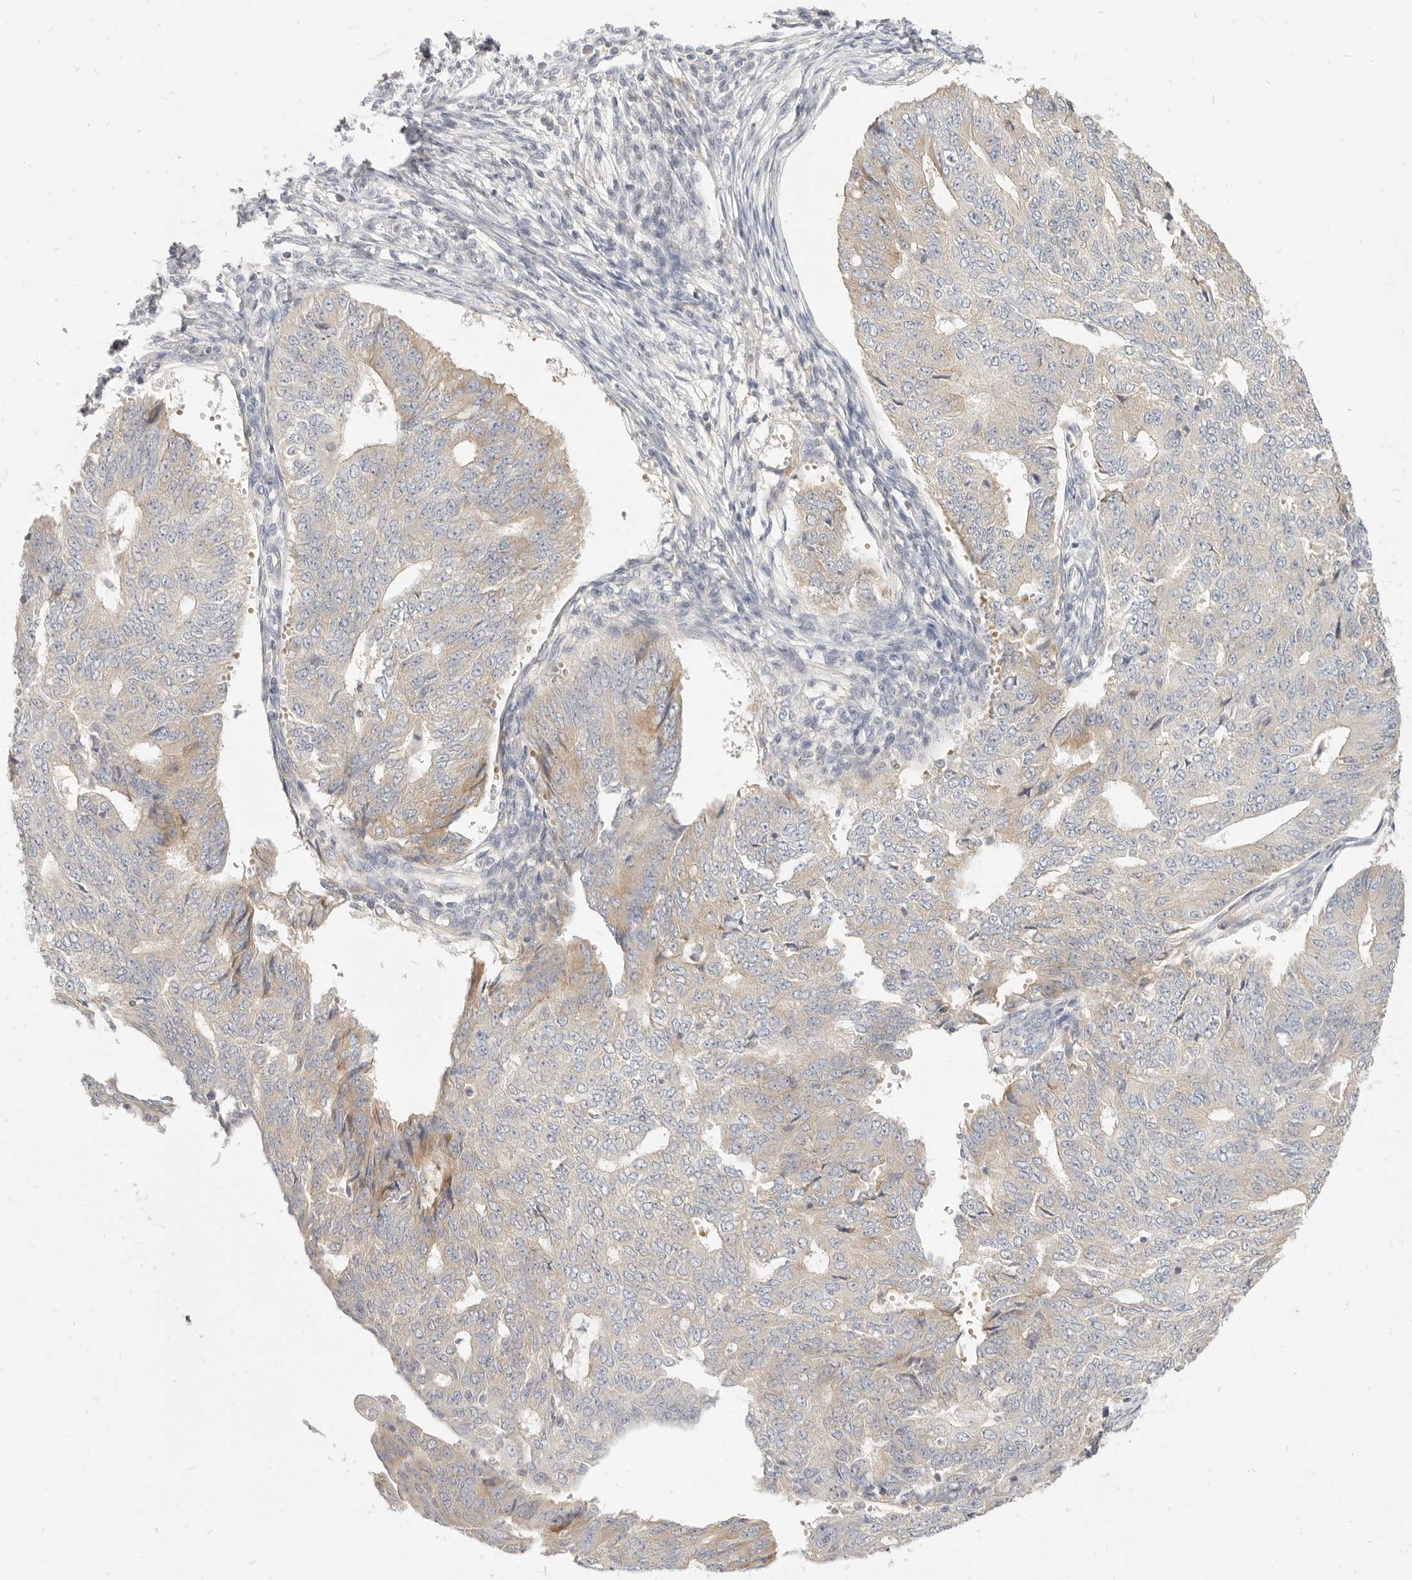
{"staining": {"intensity": "weak", "quantity": "<25%", "location": "cytoplasmic/membranous"}, "tissue": "endometrial cancer", "cell_type": "Tumor cells", "image_type": "cancer", "snomed": [{"axis": "morphology", "description": "Adenocarcinoma, NOS"}, {"axis": "topography", "description": "Endometrium"}], "caption": "IHC photomicrograph of neoplastic tissue: endometrial cancer (adenocarcinoma) stained with DAB demonstrates no significant protein expression in tumor cells. (Brightfield microscopy of DAB (3,3'-diaminobenzidine) IHC at high magnification).", "gene": "LTB4R2", "patient": {"sex": "female", "age": 32}}